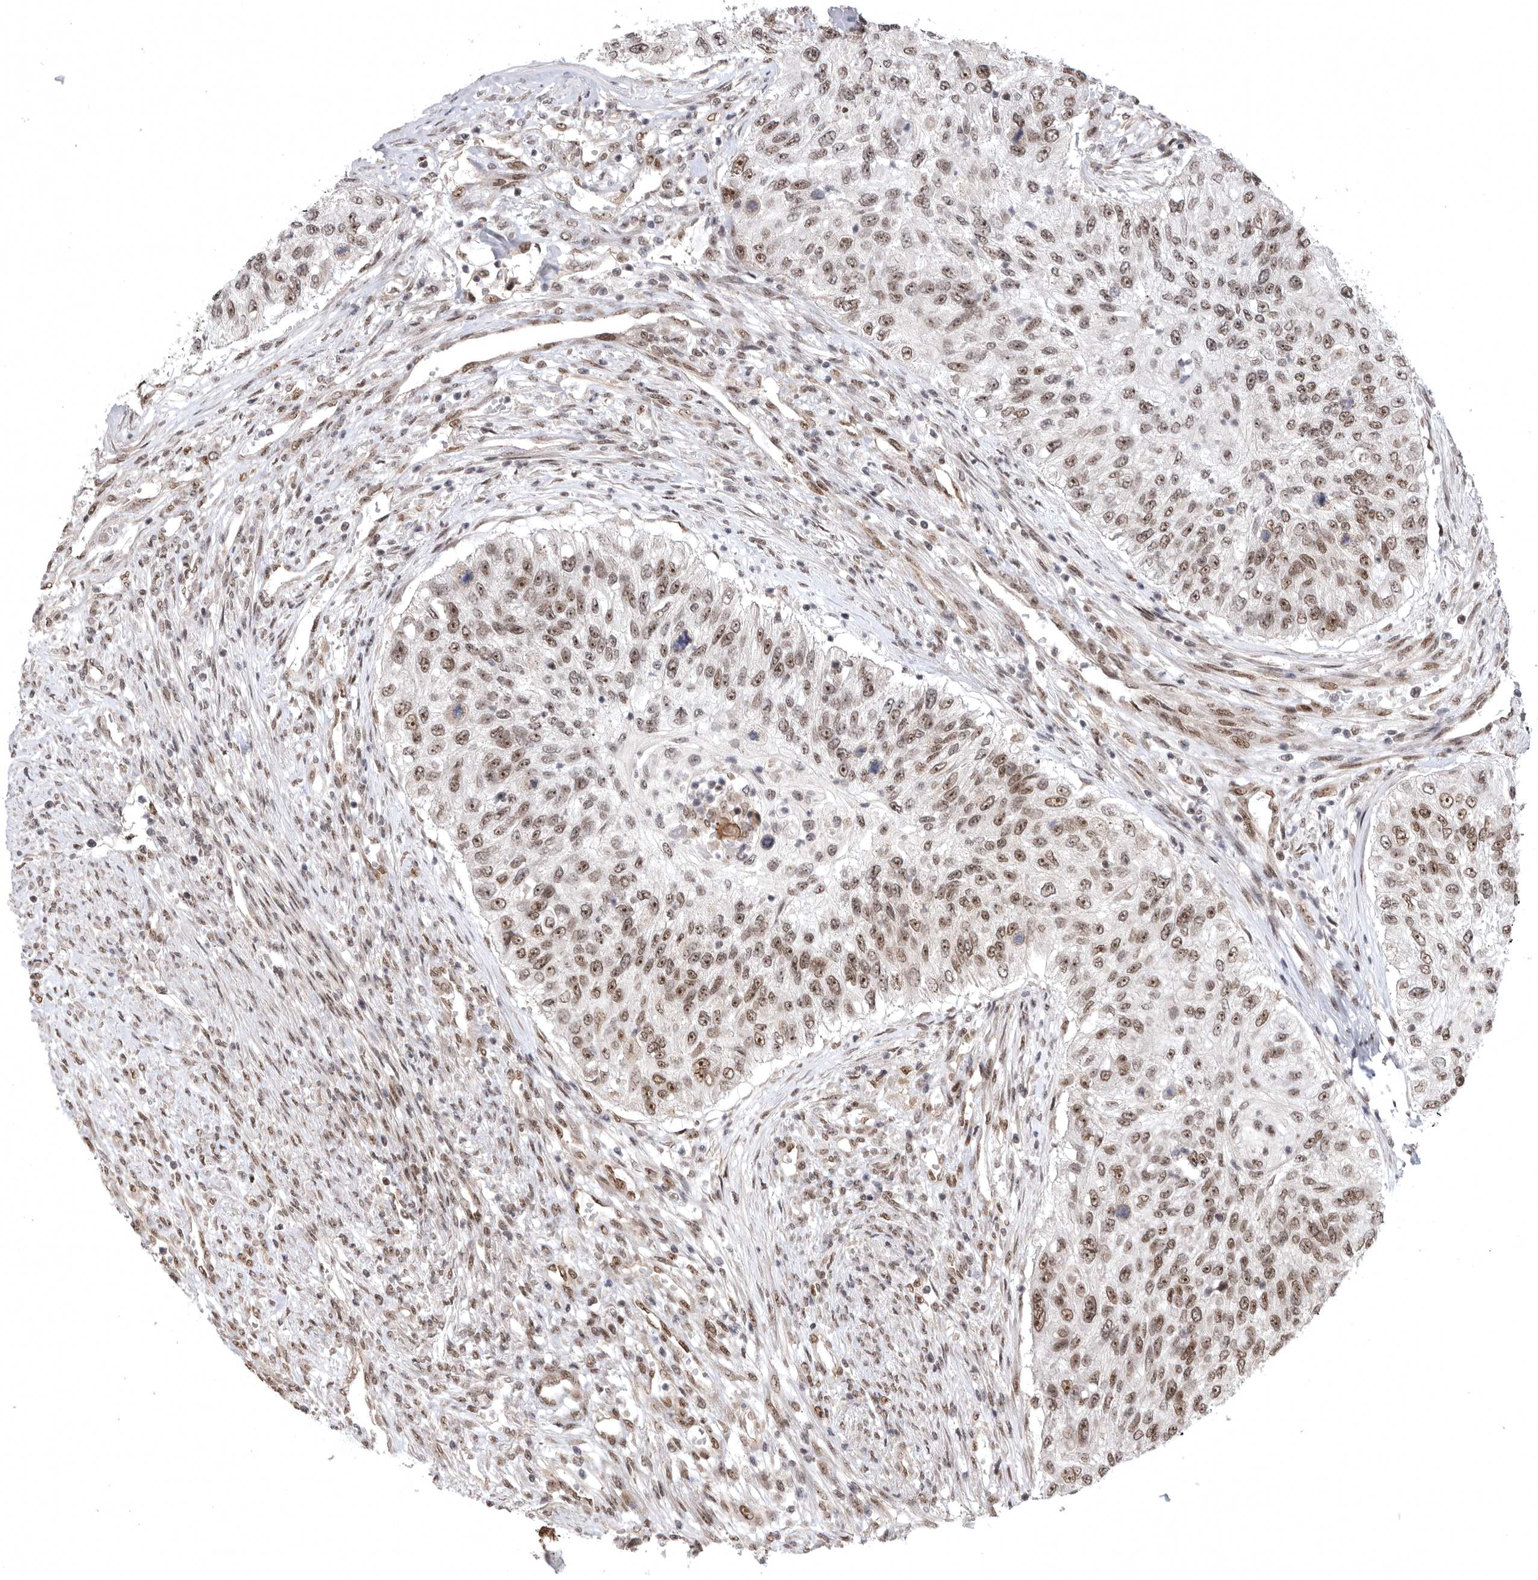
{"staining": {"intensity": "moderate", "quantity": ">75%", "location": "nuclear"}, "tissue": "urothelial cancer", "cell_type": "Tumor cells", "image_type": "cancer", "snomed": [{"axis": "morphology", "description": "Urothelial carcinoma, High grade"}, {"axis": "topography", "description": "Urinary bladder"}], "caption": "Approximately >75% of tumor cells in human high-grade urothelial carcinoma reveal moderate nuclear protein positivity as visualized by brown immunohistochemical staining.", "gene": "ZNF830", "patient": {"sex": "female", "age": 60}}